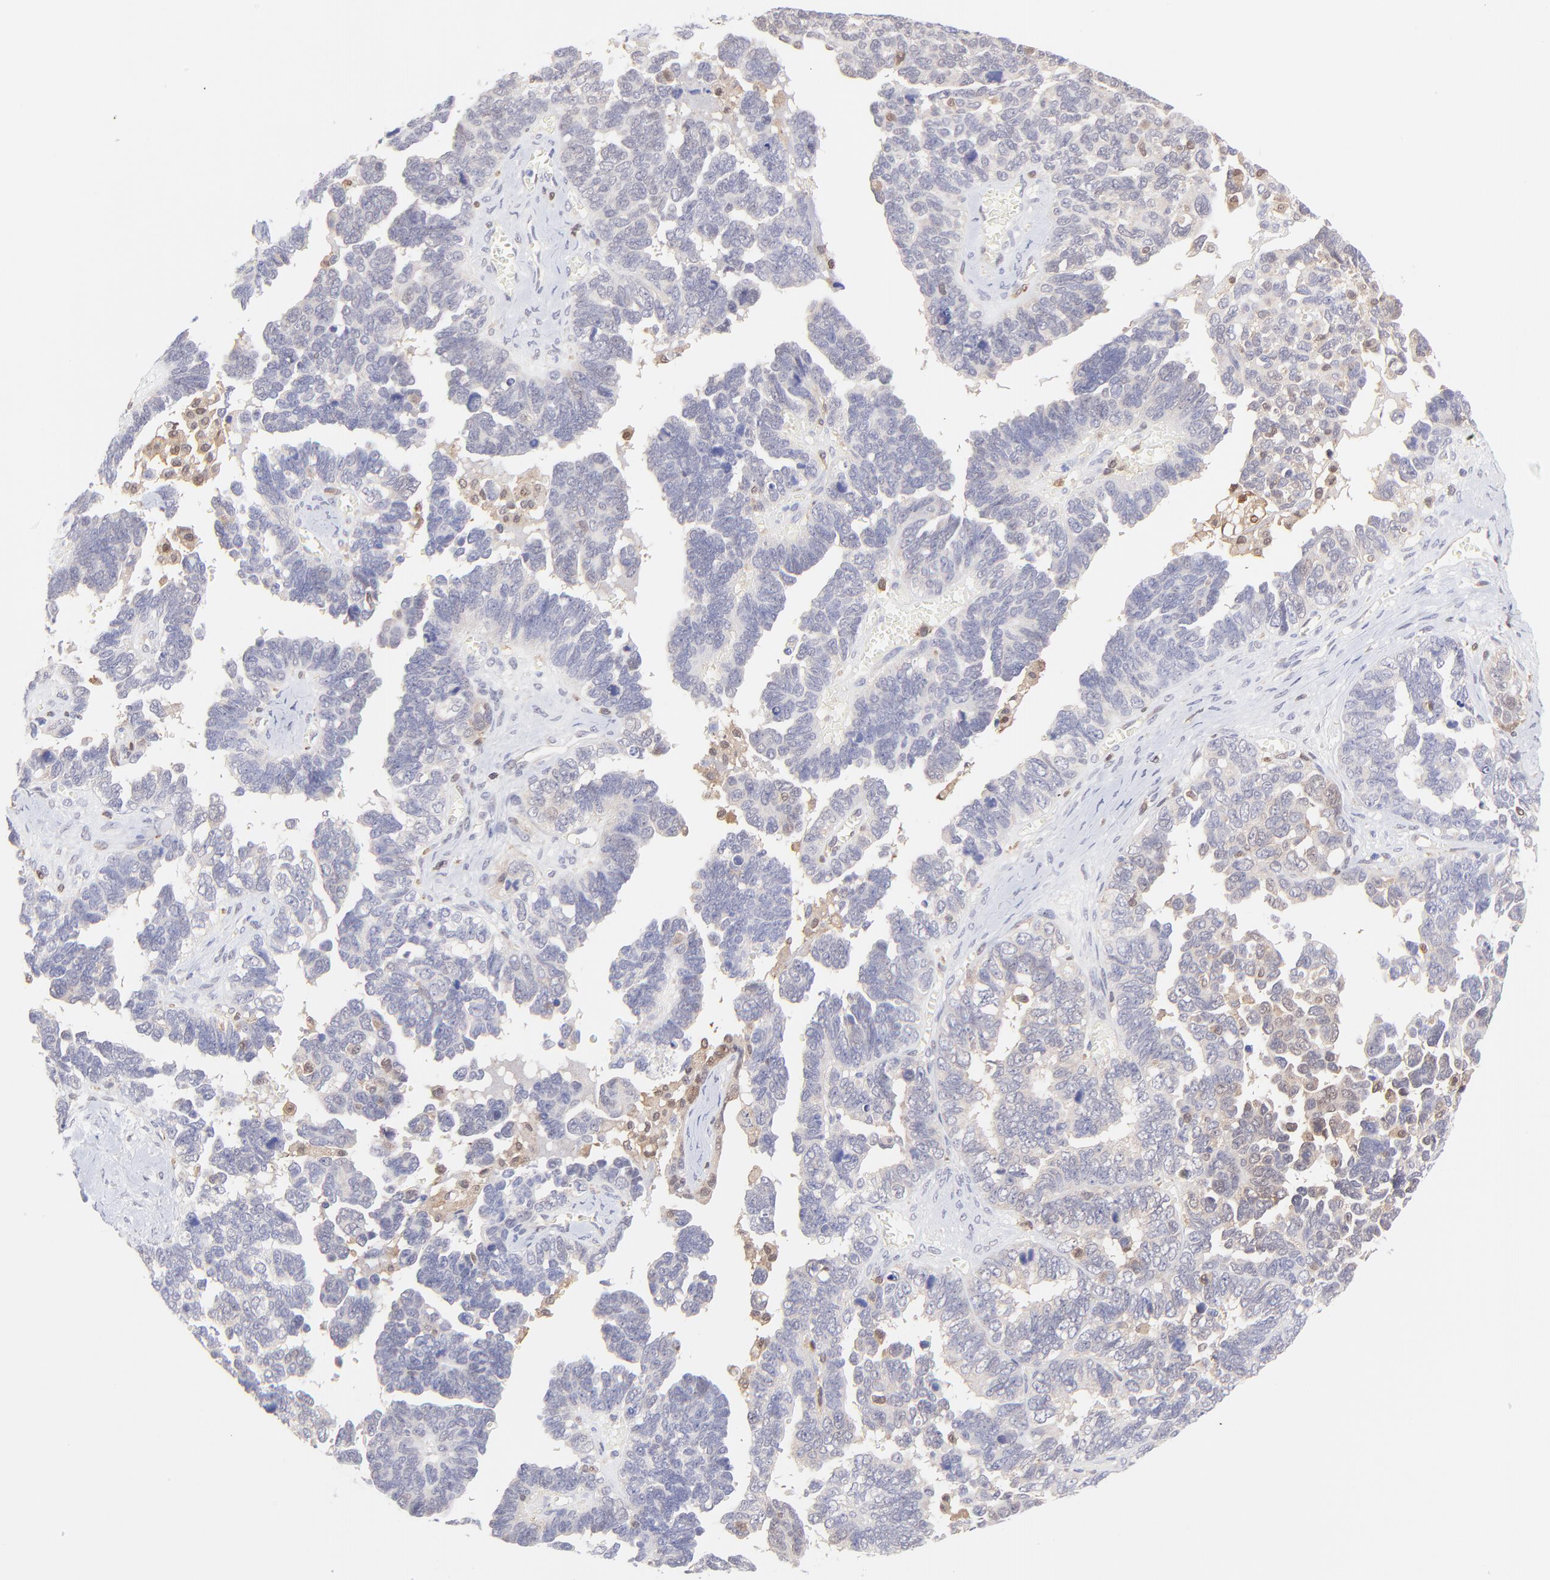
{"staining": {"intensity": "negative", "quantity": "none", "location": "none"}, "tissue": "ovarian cancer", "cell_type": "Tumor cells", "image_type": "cancer", "snomed": [{"axis": "morphology", "description": "Cystadenocarcinoma, serous, NOS"}, {"axis": "topography", "description": "Ovary"}], "caption": "Tumor cells are negative for protein expression in human ovarian cancer.", "gene": "HYAL1", "patient": {"sex": "female", "age": 69}}